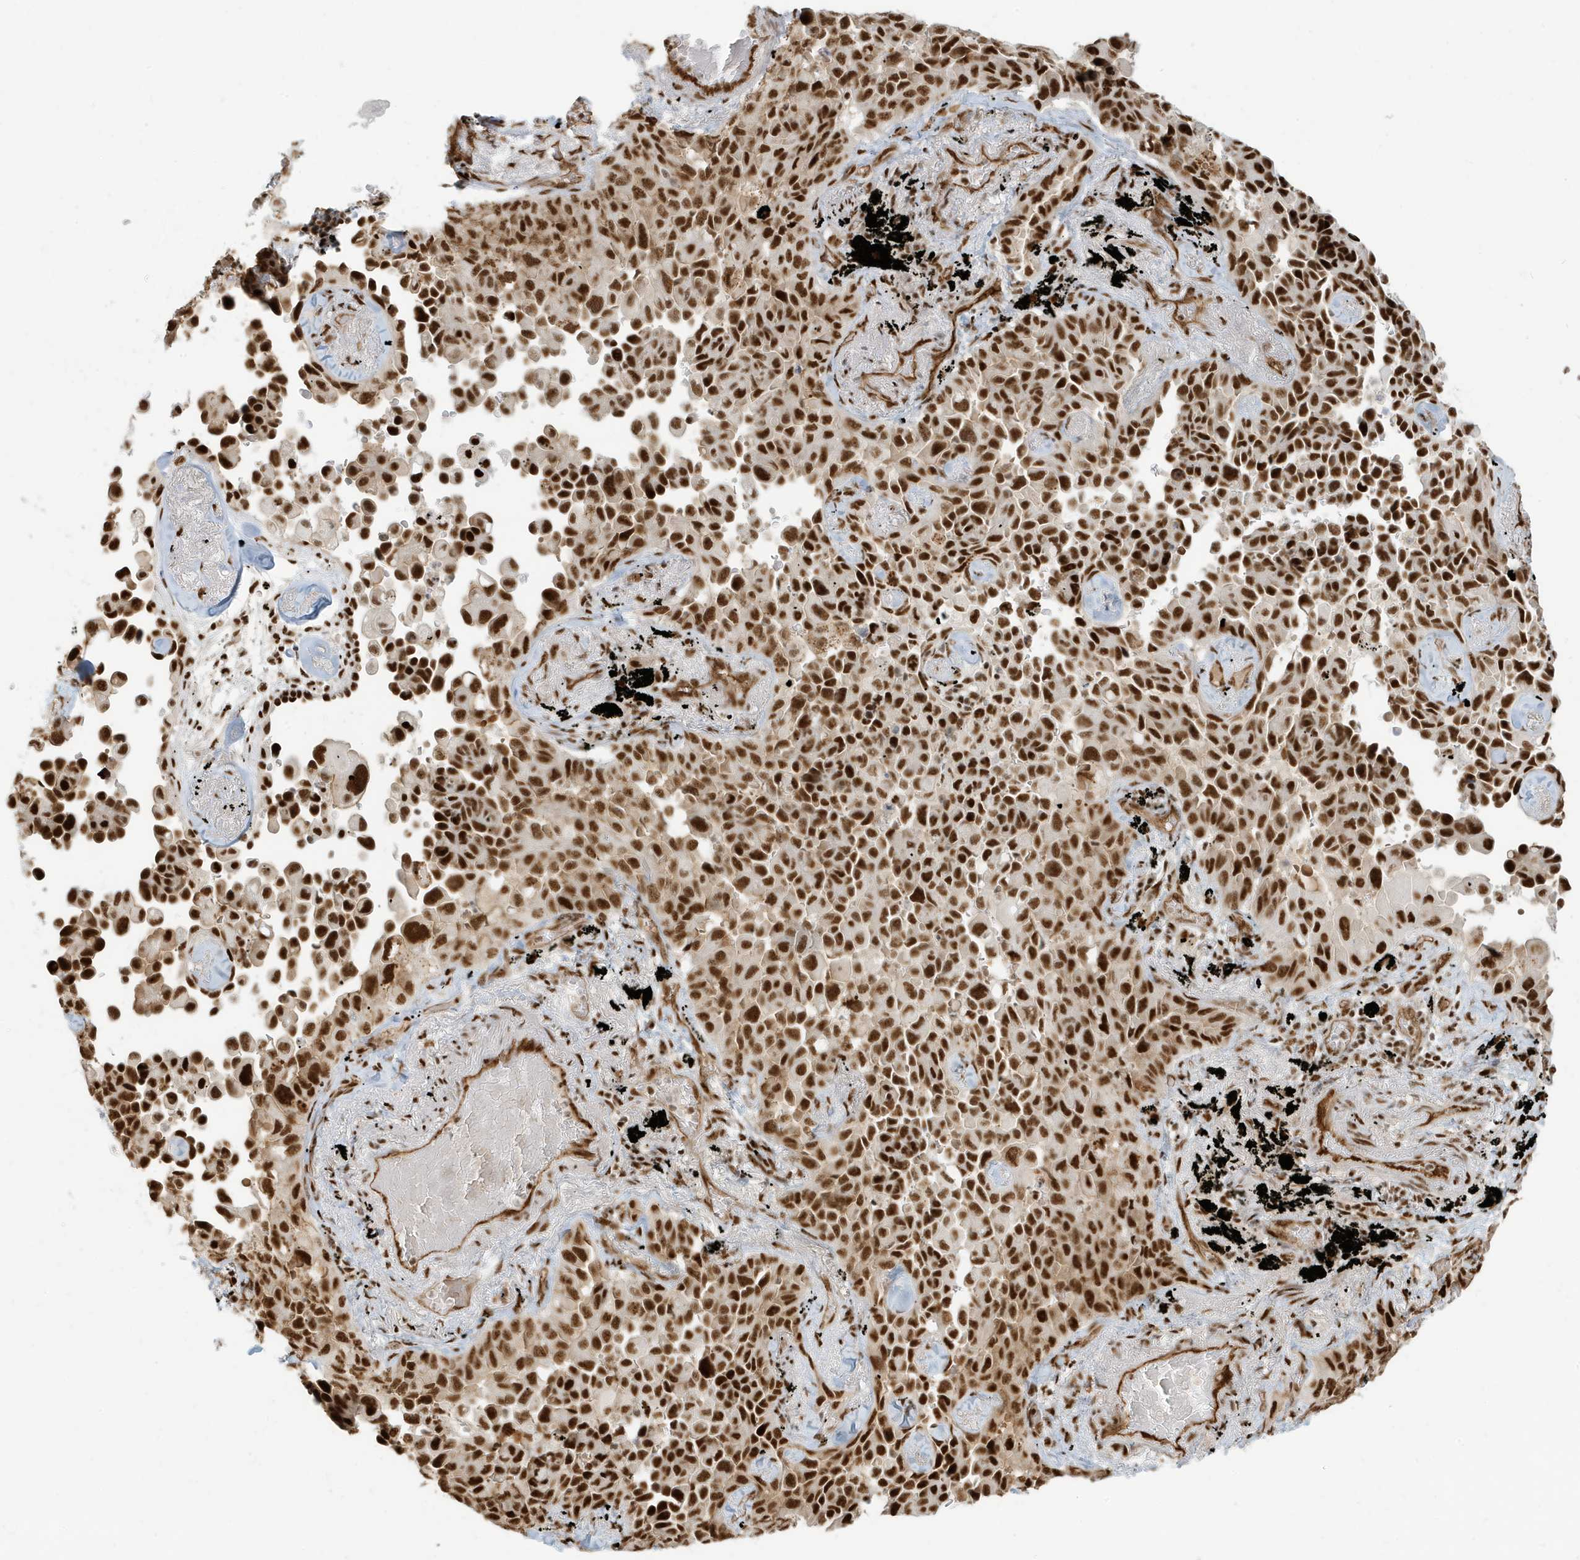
{"staining": {"intensity": "strong", "quantity": ">75%", "location": "nuclear"}, "tissue": "lung cancer", "cell_type": "Tumor cells", "image_type": "cancer", "snomed": [{"axis": "morphology", "description": "Adenocarcinoma, NOS"}, {"axis": "topography", "description": "Lung"}], "caption": "IHC of human adenocarcinoma (lung) demonstrates high levels of strong nuclear staining in approximately >75% of tumor cells. Nuclei are stained in blue.", "gene": "CKS2", "patient": {"sex": "female", "age": 67}}